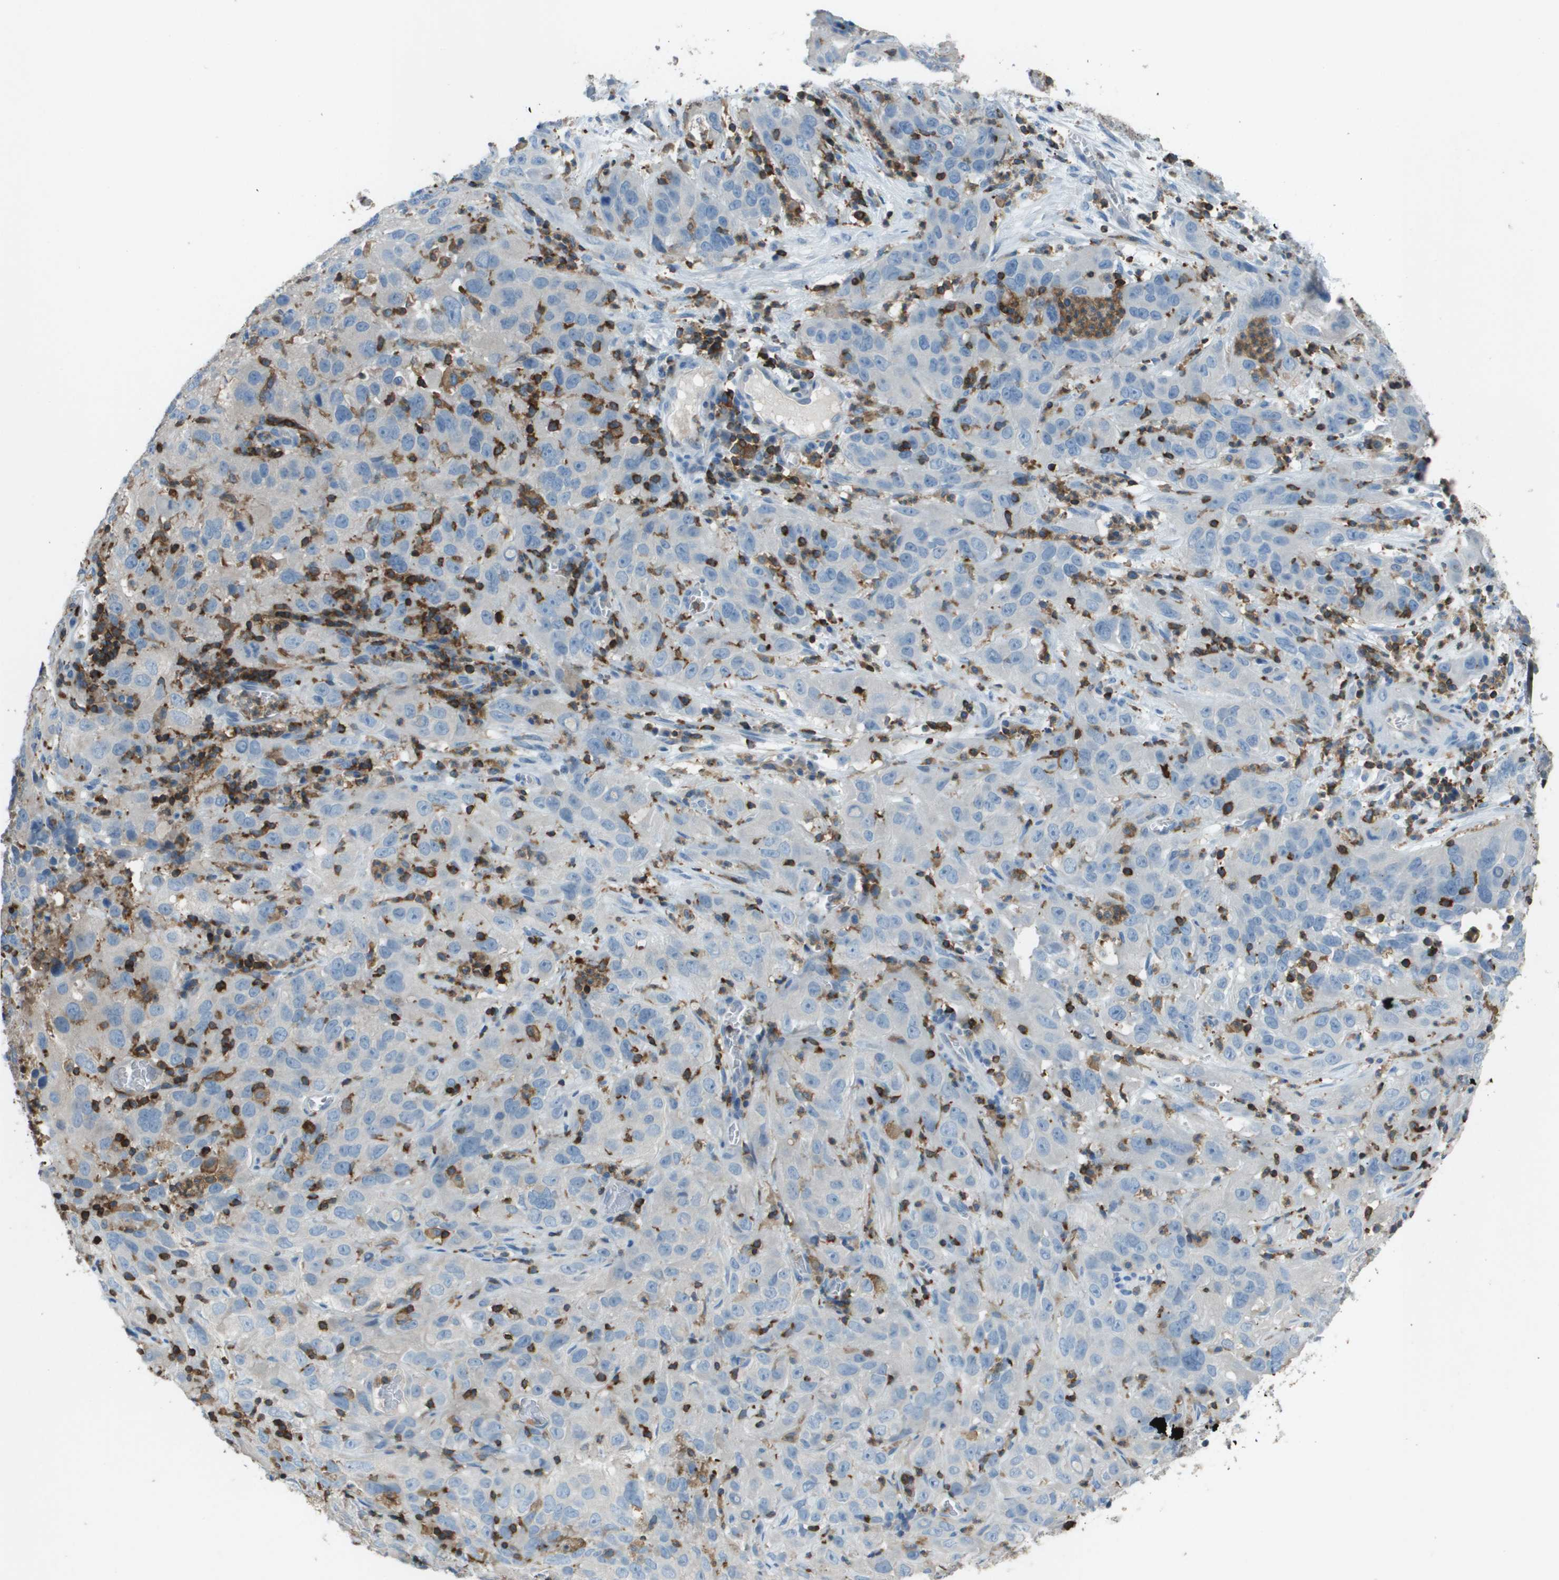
{"staining": {"intensity": "negative", "quantity": "none", "location": "none"}, "tissue": "cervical cancer", "cell_type": "Tumor cells", "image_type": "cancer", "snomed": [{"axis": "morphology", "description": "Squamous cell carcinoma, NOS"}, {"axis": "topography", "description": "Cervix"}], "caption": "Cervical cancer stained for a protein using immunohistochemistry displays no staining tumor cells.", "gene": "APBB1IP", "patient": {"sex": "female", "age": 32}}